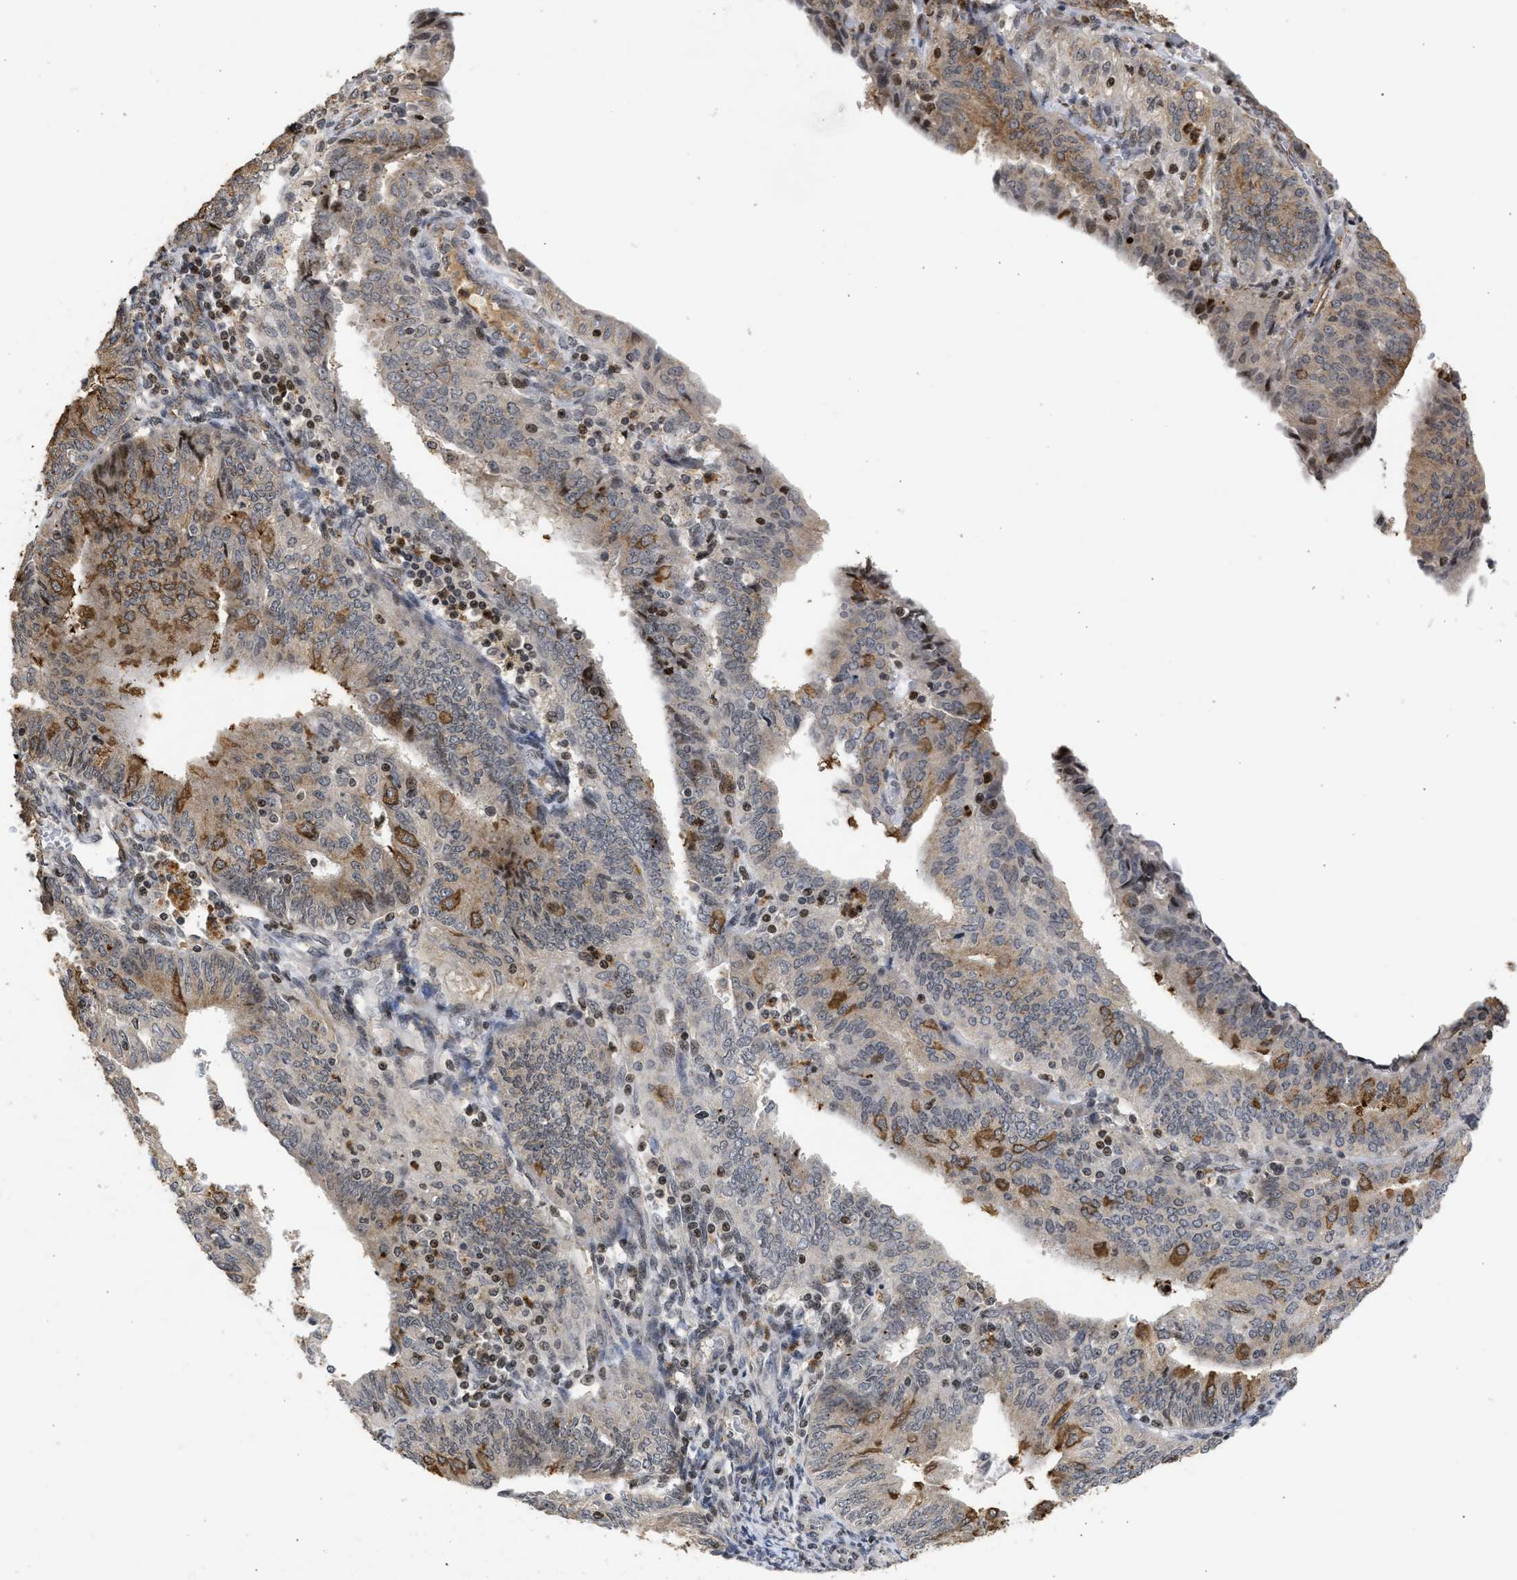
{"staining": {"intensity": "moderate", "quantity": "25%-75%", "location": "cytoplasmic/membranous"}, "tissue": "endometrial cancer", "cell_type": "Tumor cells", "image_type": "cancer", "snomed": [{"axis": "morphology", "description": "Adenocarcinoma, NOS"}, {"axis": "topography", "description": "Endometrium"}], "caption": "Protein staining reveals moderate cytoplasmic/membranous expression in approximately 25%-75% of tumor cells in endometrial adenocarcinoma.", "gene": "ENSG00000142539", "patient": {"sex": "female", "age": 58}}